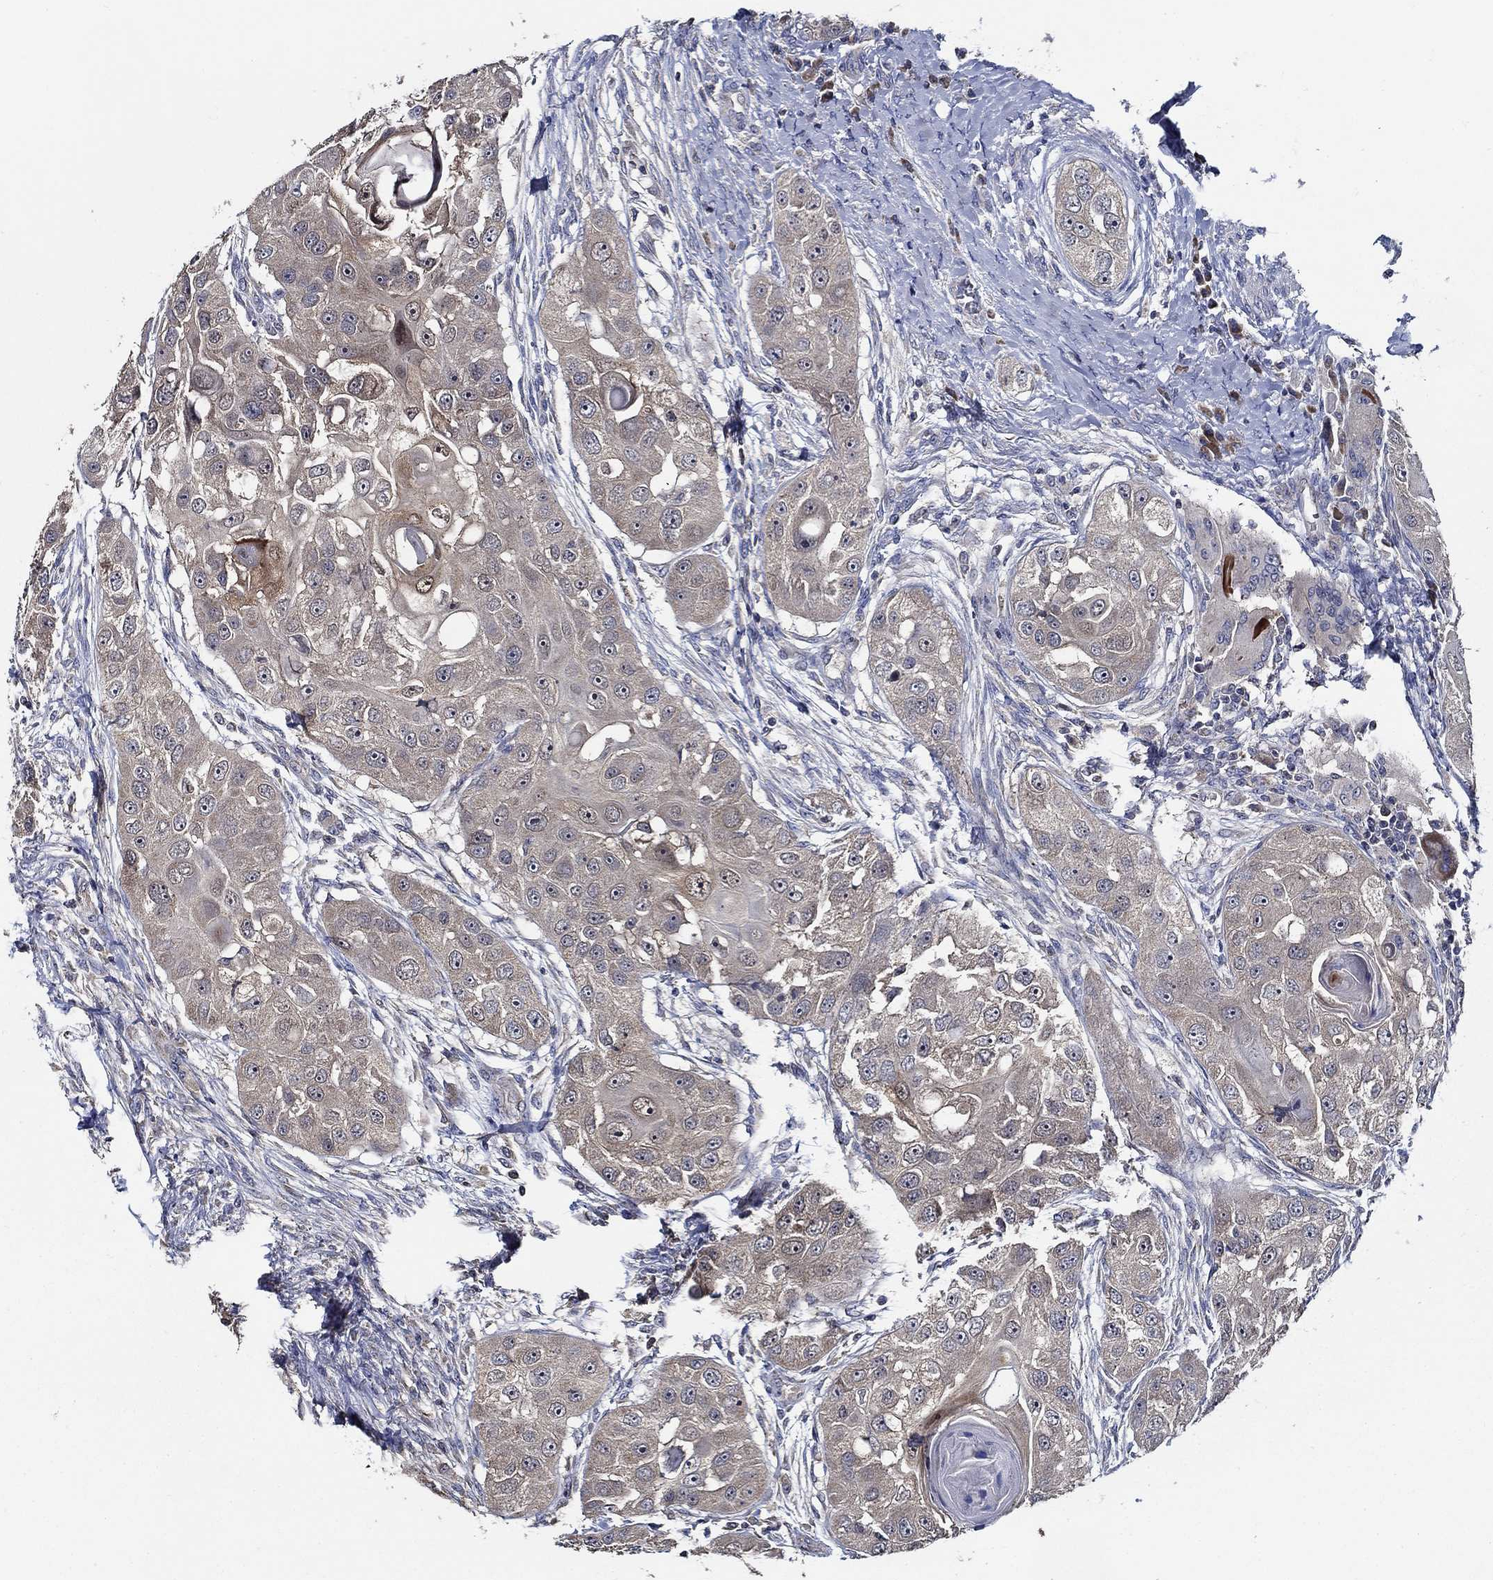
{"staining": {"intensity": "weak", "quantity": ">75%", "location": "cytoplasmic/membranous"}, "tissue": "head and neck cancer", "cell_type": "Tumor cells", "image_type": "cancer", "snomed": [{"axis": "morphology", "description": "Squamous cell carcinoma, NOS"}, {"axis": "topography", "description": "Head-Neck"}], "caption": "IHC of human head and neck cancer exhibits low levels of weak cytoplasmic/membranous expression in approximately >75% of tumor cells.", "gene": "WDR53", "patient": {"sex": "male", "age": 51}}